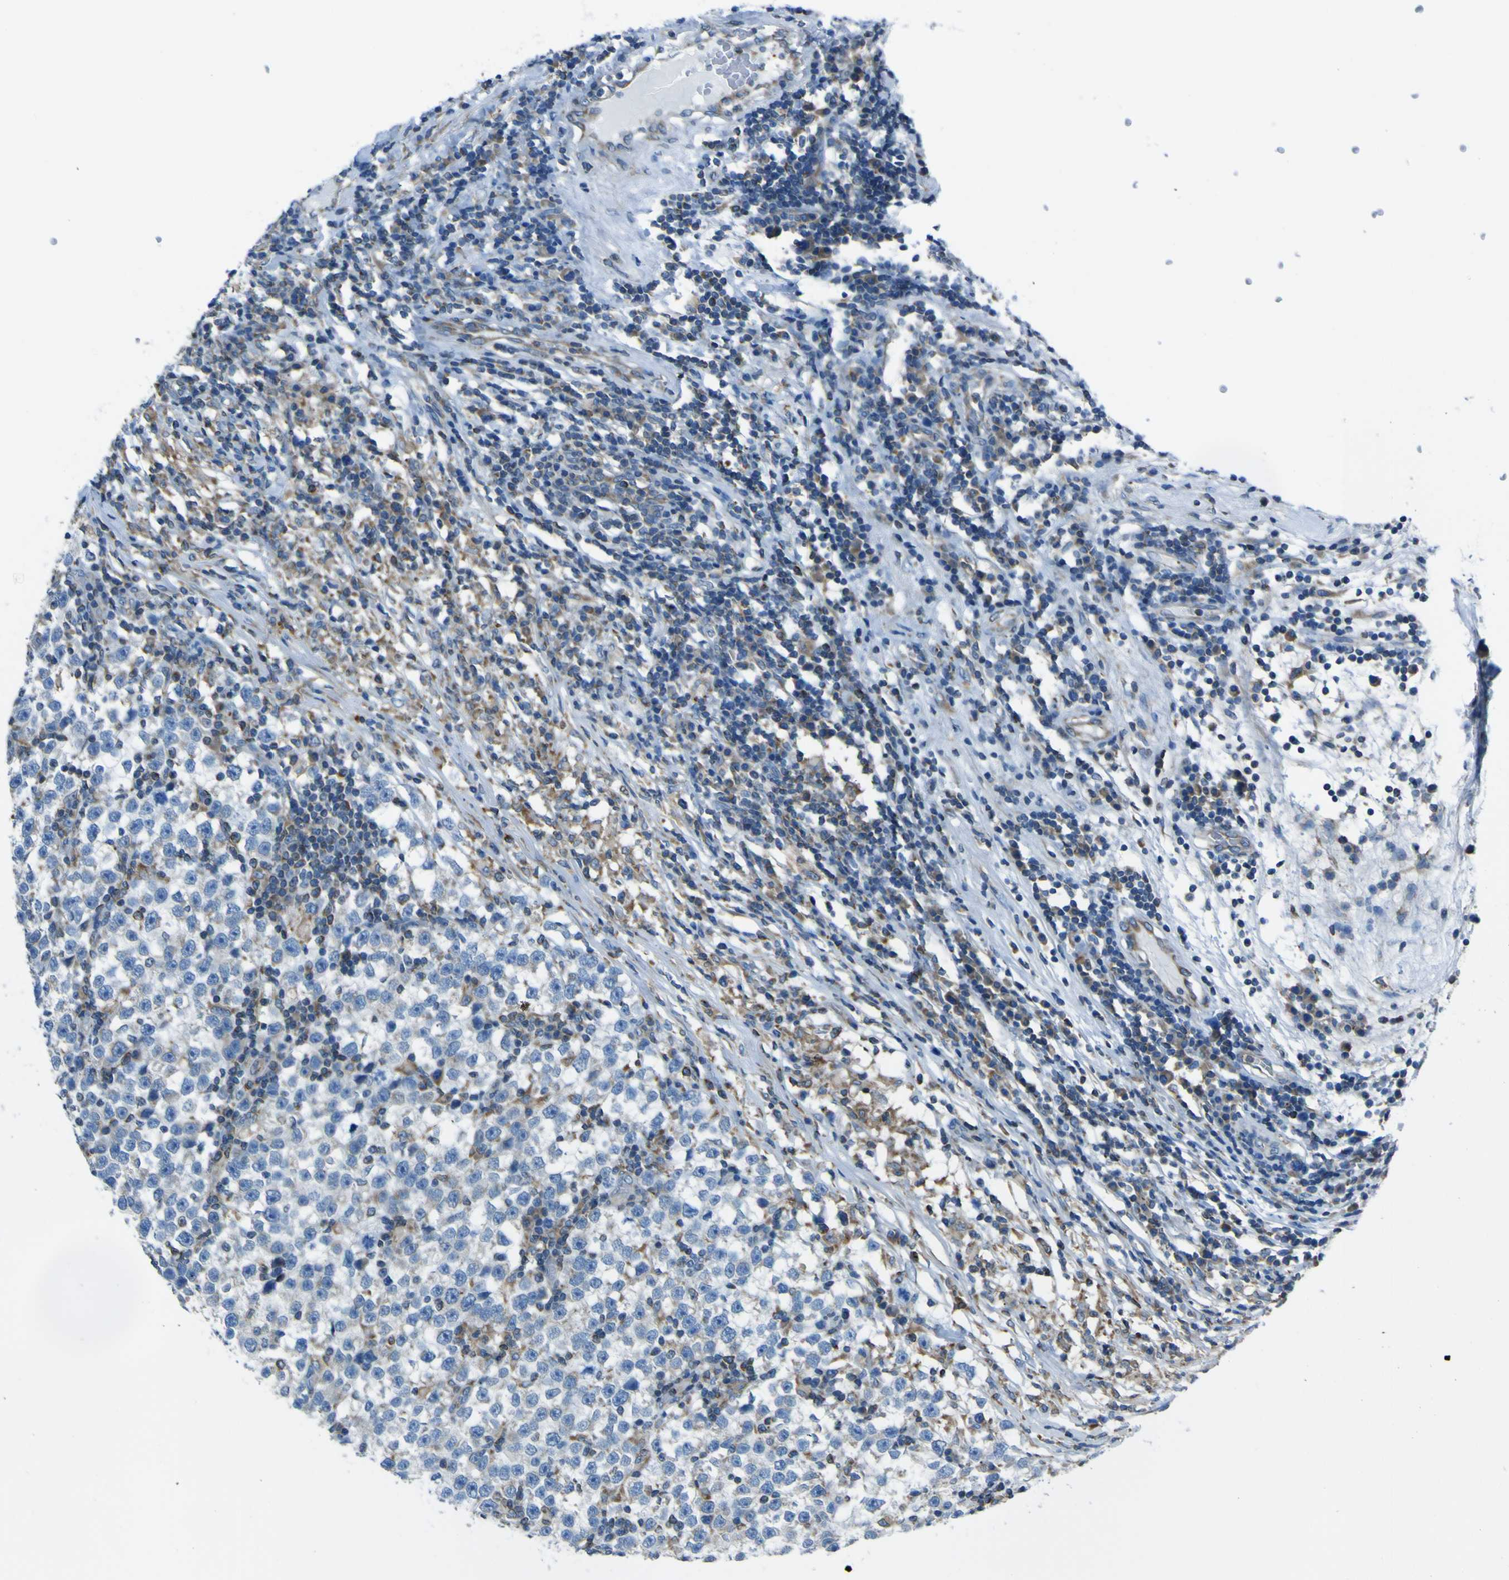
{"staining": {"intensity": "negative", "quantity": "none", "location": "none"}, "tissue": "testis cancer", "cell_type": "Tumor cells", "image_type": "cancer", "snomed": [{"axis": "morphology", "description": "Seminoma, NOS"}, {"axis": "topography", "description": "Testis"}], "caption": "Micrograph shows no protein expression in tumor cells of seminoma (testis) tissue.", "gene": "STIM1", "patient": {"sex": "male", "age": 43}}